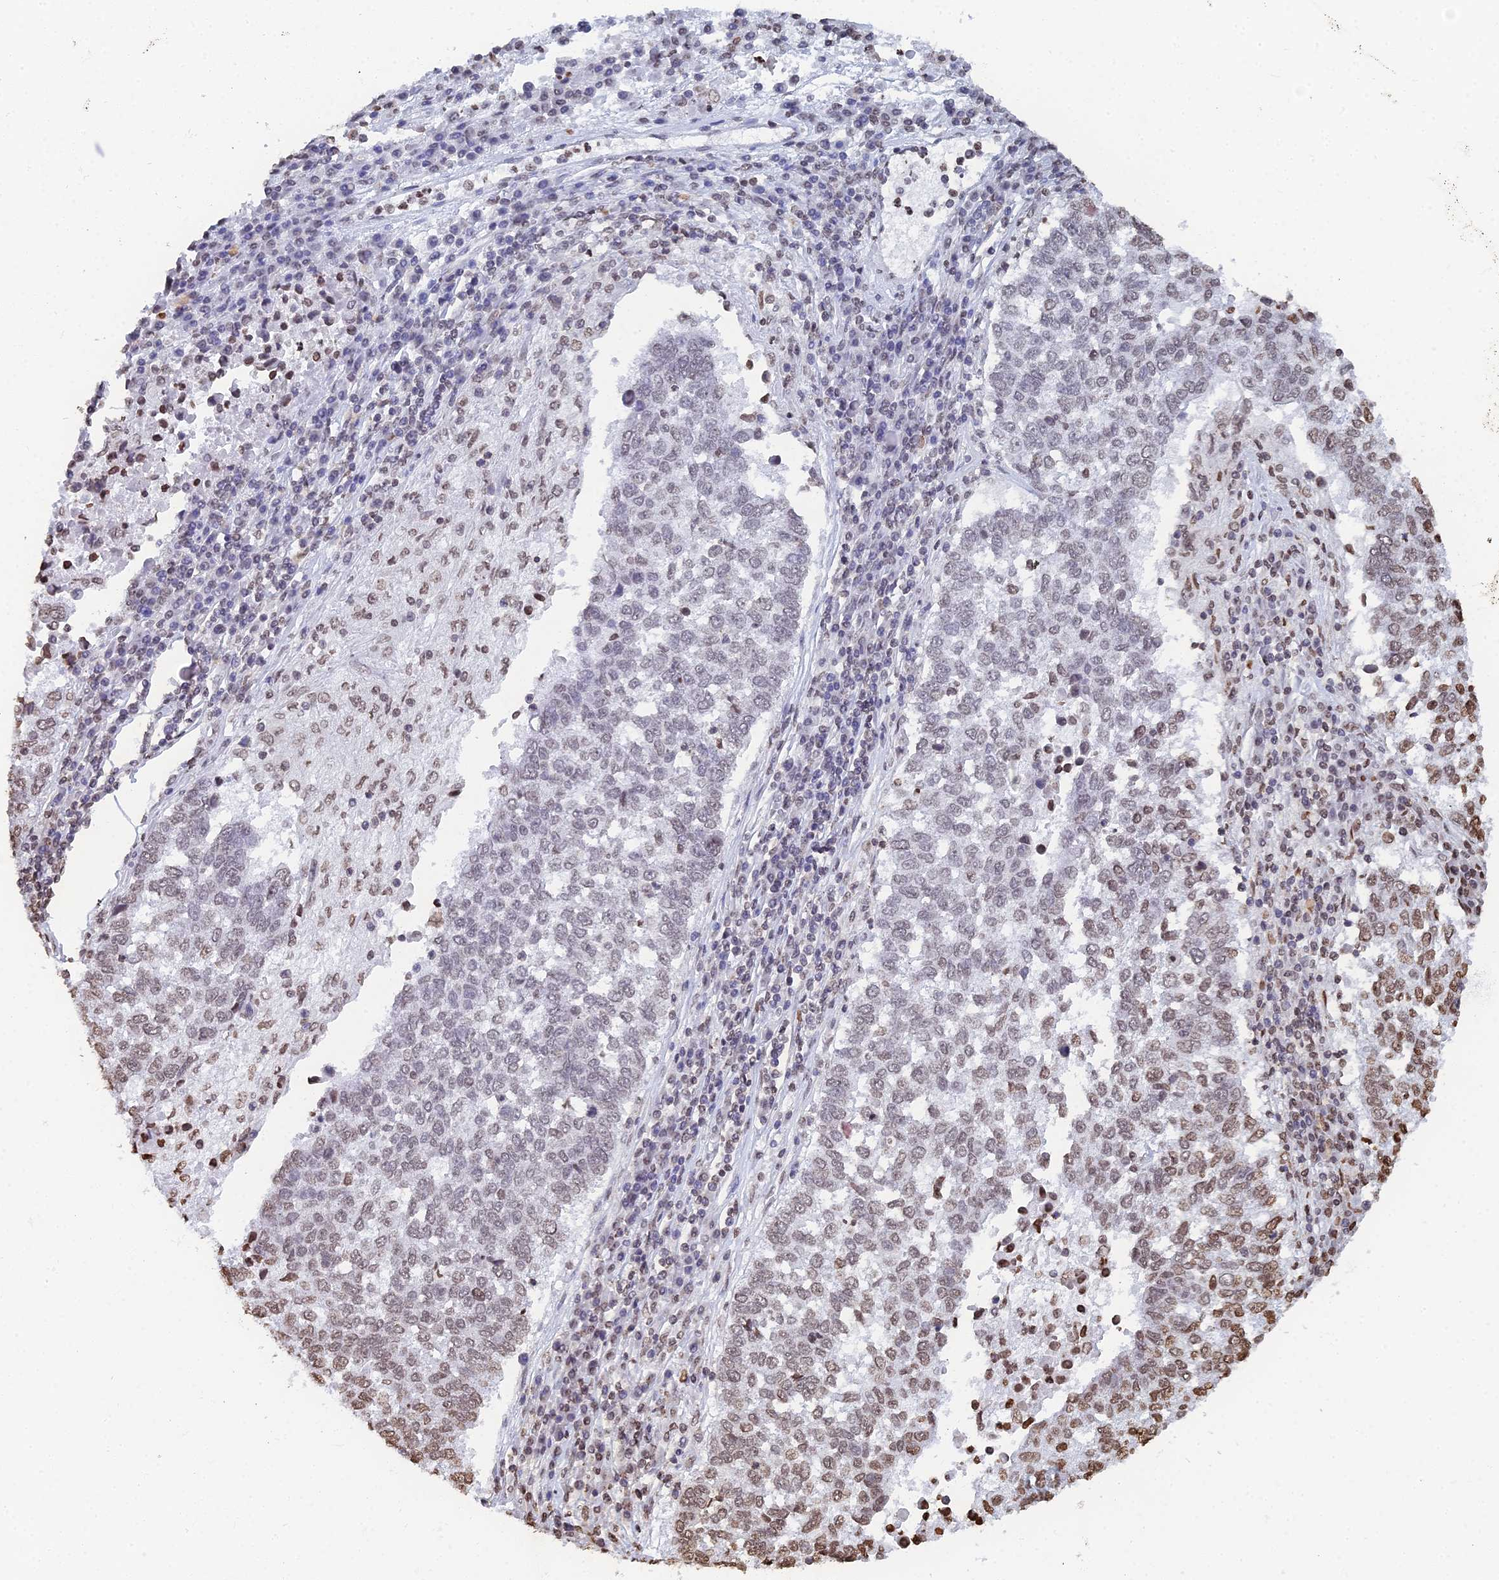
{"staining": {"intensity": "moderate", "quantity": "<25%", "location": "nuclear"}, "tissue": "lung cancer", "cell_type": "Tumor cells", "image_type": "cancer", "snomed": [{"axis": "morphology", "description": "Squamous cell carcinoma, NOS"}, {"axis": "topography", "description": "Lung"}], "caption": "Human lung cancer (squamous cell carcinoma) stained for a protein (brown) displays moderate nuclear positive staining in approximately <25% of tumor cells.", "gene": "GBP3", "patient": {"sex": "male", "age": 73}}